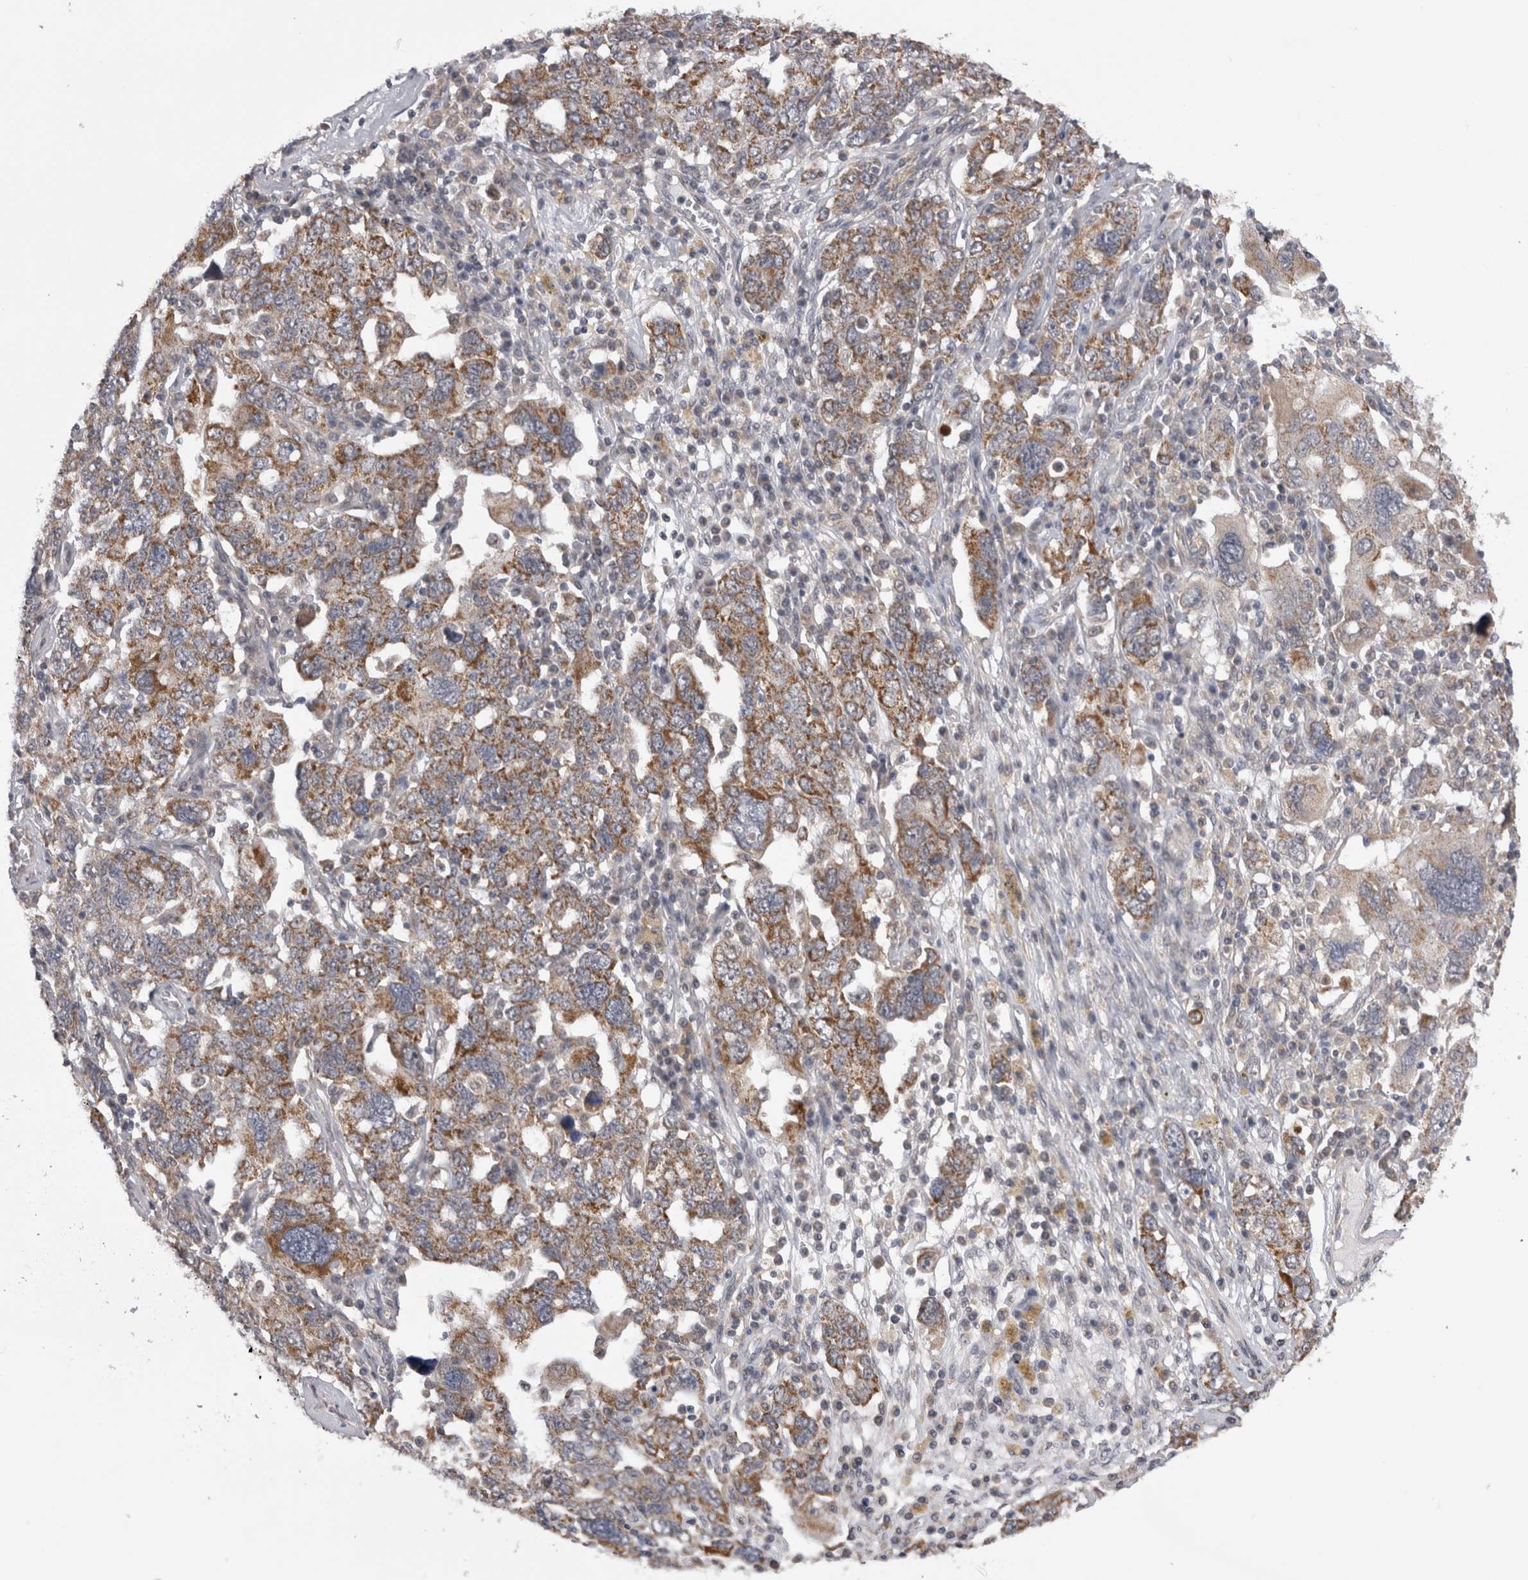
{"staining": {"intensity": "moderate", "quantity": ">75%", "location": "cytoplasmic/membranous"}, "tissue": "ovarian cancer", "cell_type": "Tumor cells", "image_type": "cancer", "snomed": [{"axis": "morphology", "description": "Carcinoma, endometroid"}, {"axis": "topography", "description": "Ovary"}], "caption": "Moderate cytoplasmic/membranous protein positivity is seen in about >75% of tumor cells in ovarian cancer.", "gene": "ARHGAP29", "patient": {"sex": "female", "age": 62}}